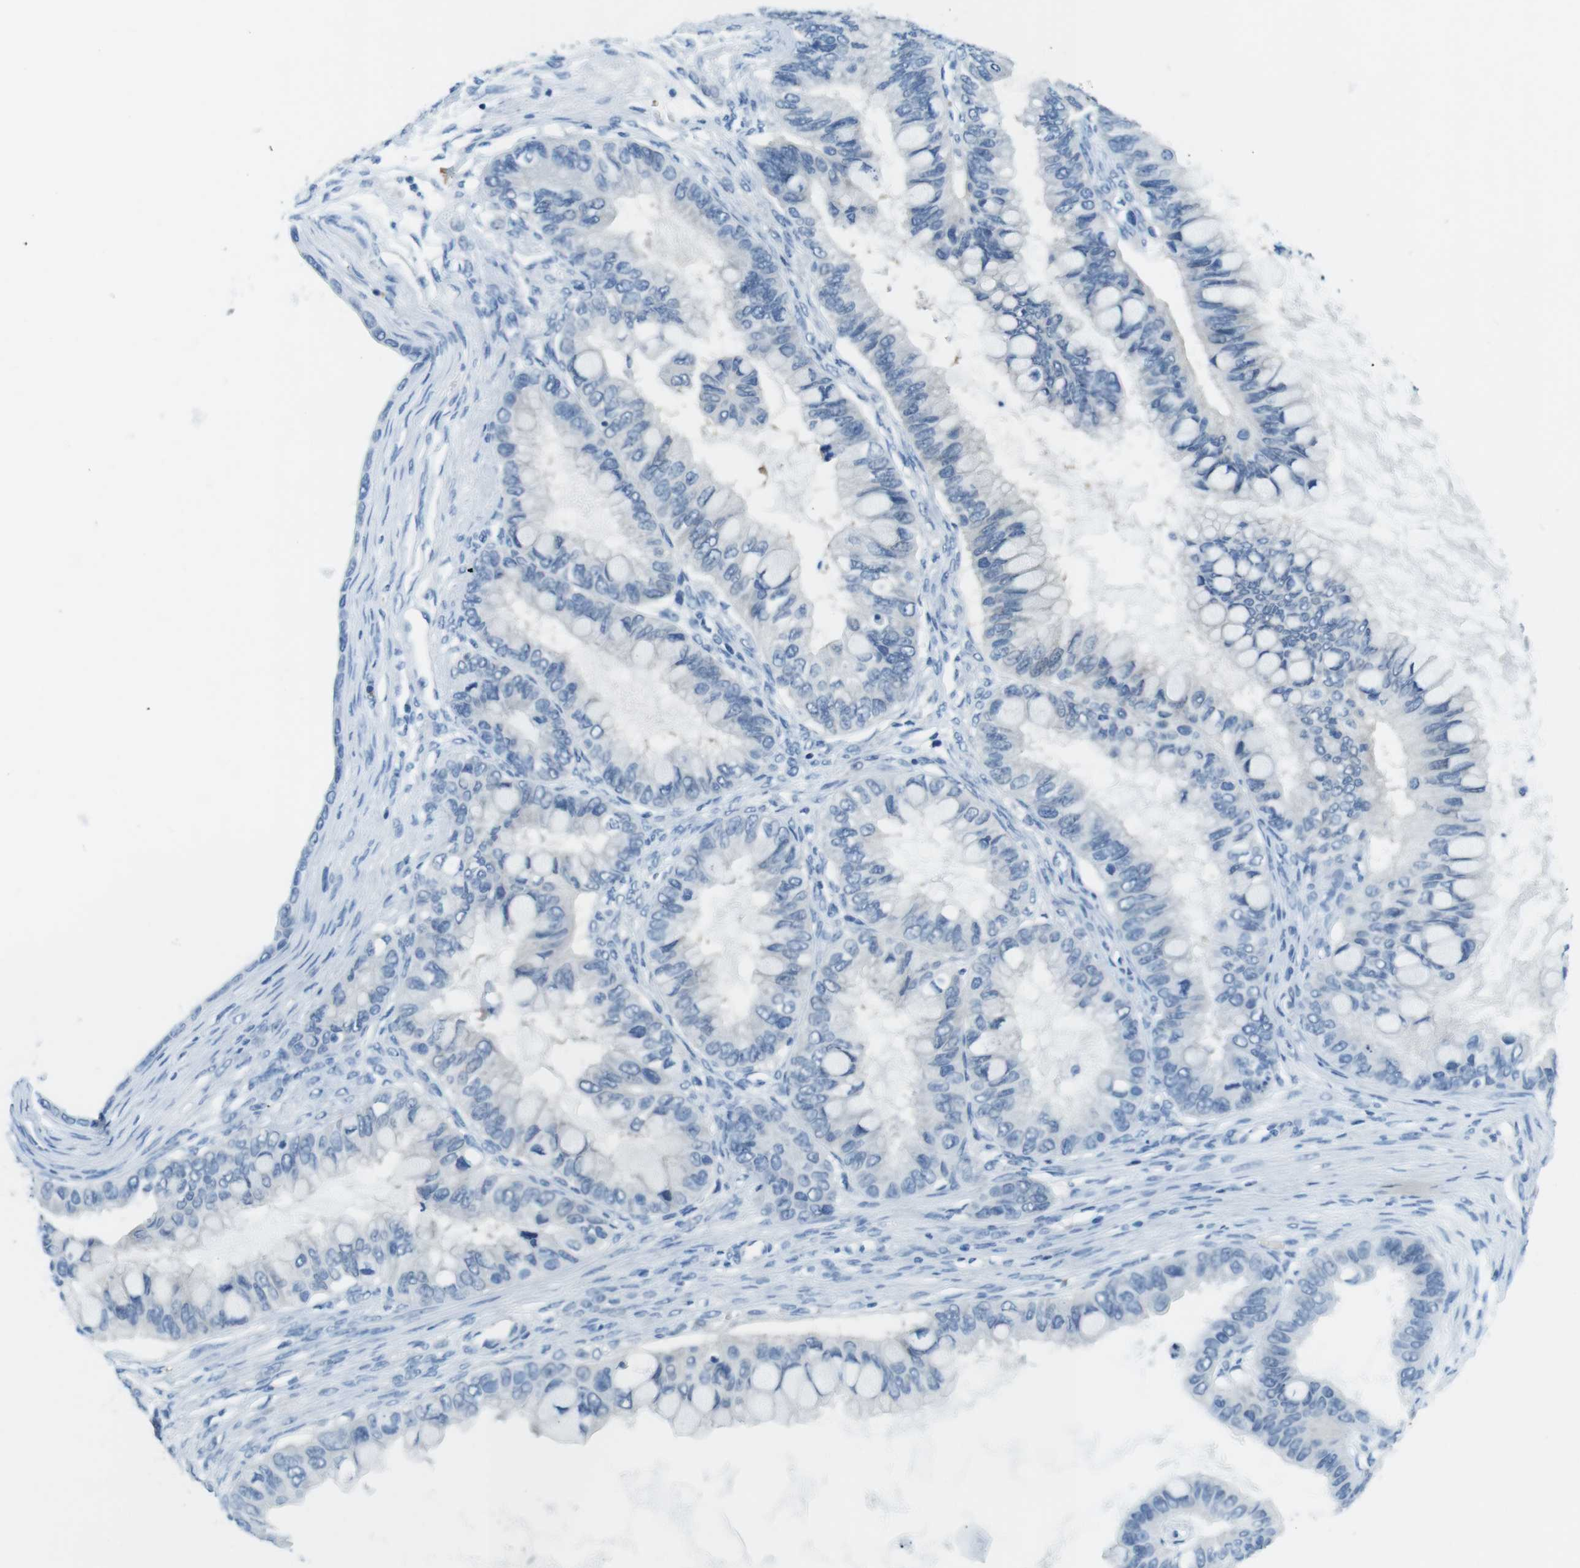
{"staining": {"intensity": "negative", "quantity": "none", "location": "none"}, "tissue": "ovarian cancer", "cell_type": "Tumor cells", "image_type": "cancer", "snomed": [{"axis": "morphology", "description": "Cystadenocarcinoma, mucinous, NOS"}, {"axis": "topography", "description": "Ovary"}], "caption": "Immunohistochemistry (IHC) of ovarian mucinous cystadenocarcinoma reveals no expression in tumor cells.", "gene": "TFAP2C", "patient": {"sex": "female", "age": 80}}